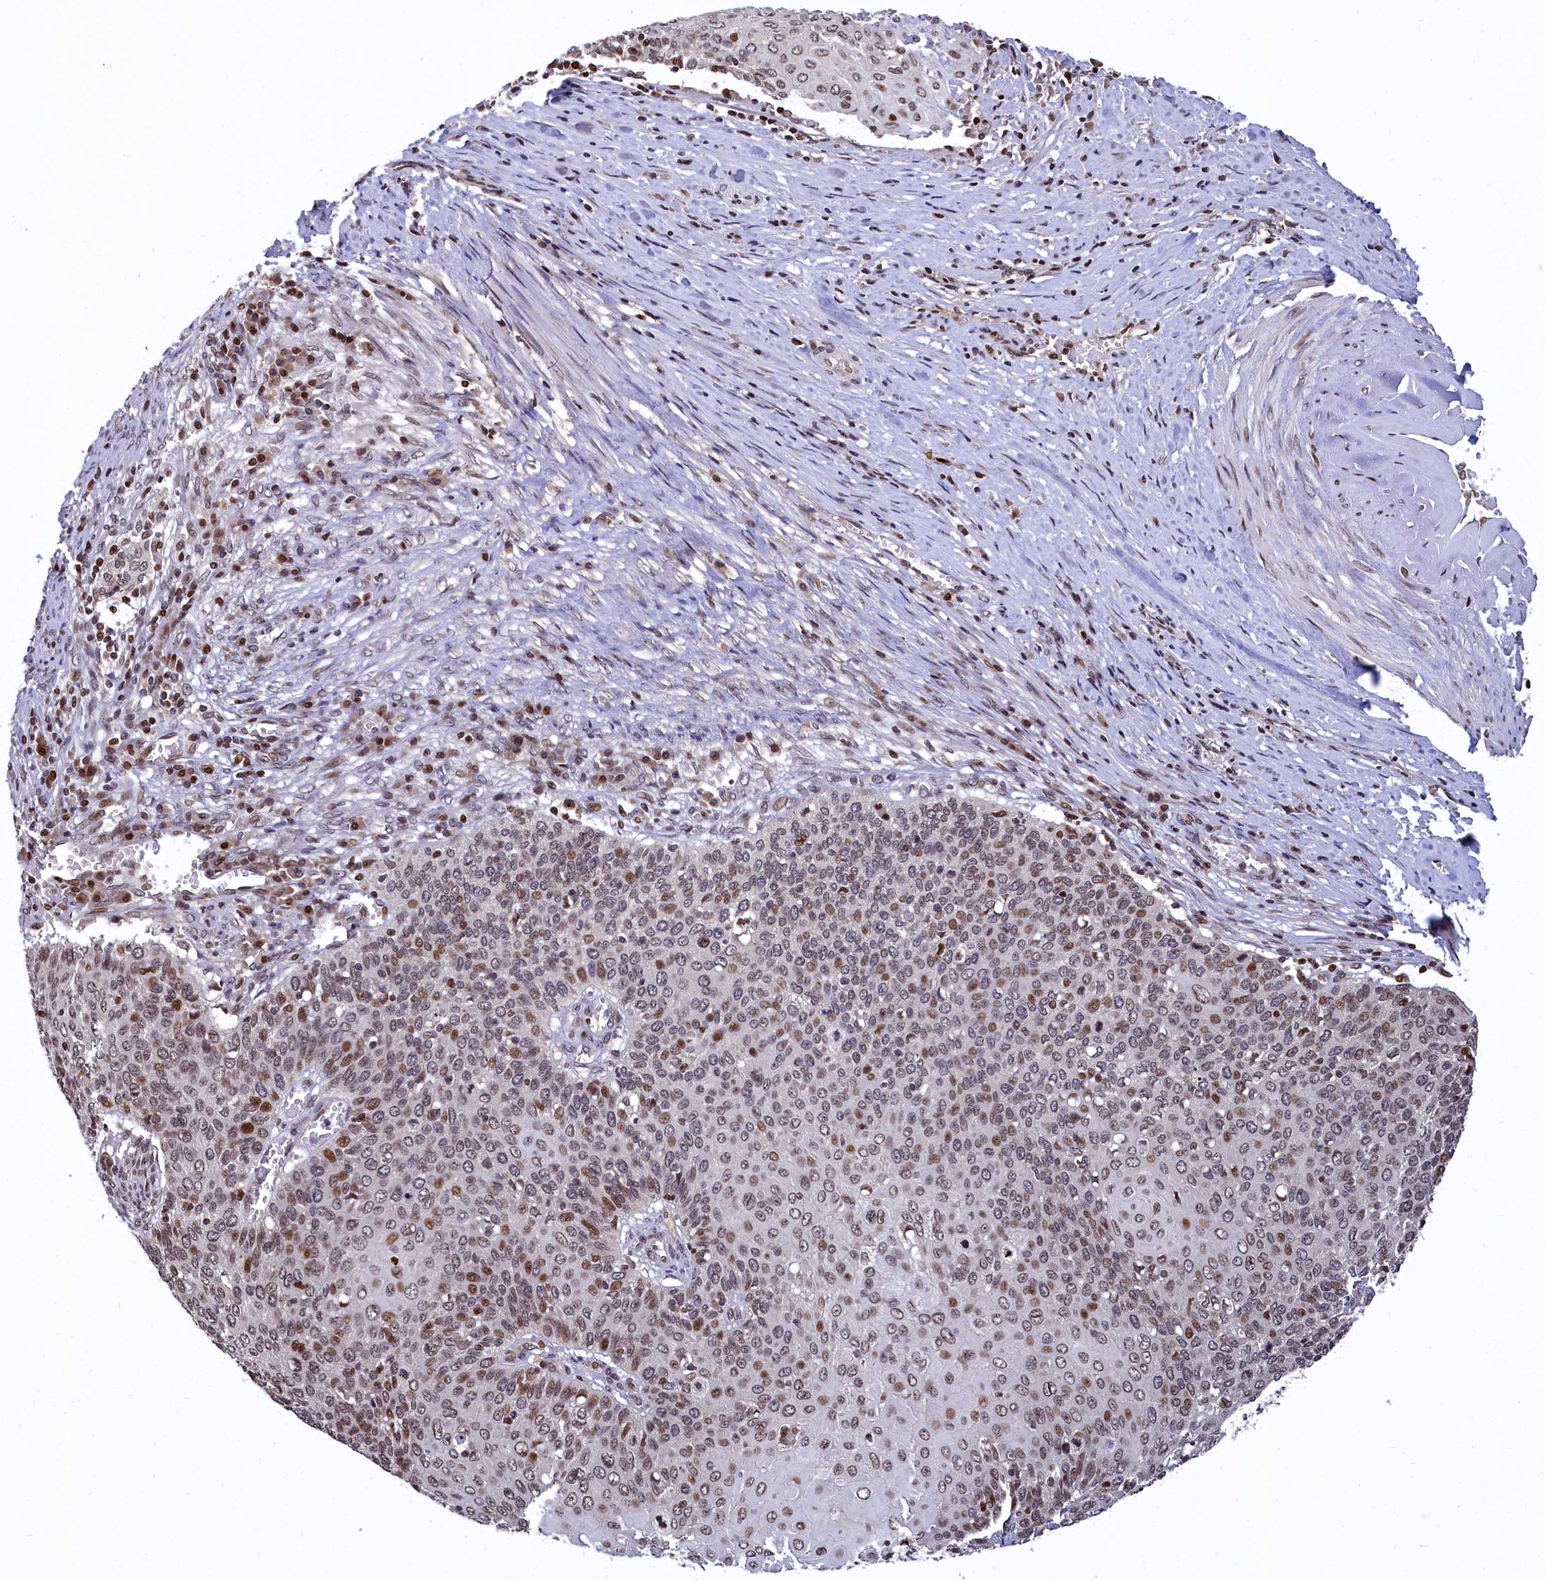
{"staining": {"intensity": "moderate", "quantity": "25%-75%", "location": "nuclear"}, "tissue": "cervical cancer", "cell_type": "Tumor cells", "image_type": "cancer", "snomed": [{"axis": "morphology", "description": "Squamous cell carcinoma, NOS"}, {"axis": "topography", "description": "Cervix"}], "caption": "Cervical cancer stained with DAB immunohistochemistry (IHC) shows medium levels of moderate nuclear expression in approximately 25%-75% of tumor cells. (IHC, brightfield microscopy, high magnification).", "gene": "FAM217B", "patient": {"sex": "female", "age": 39}}